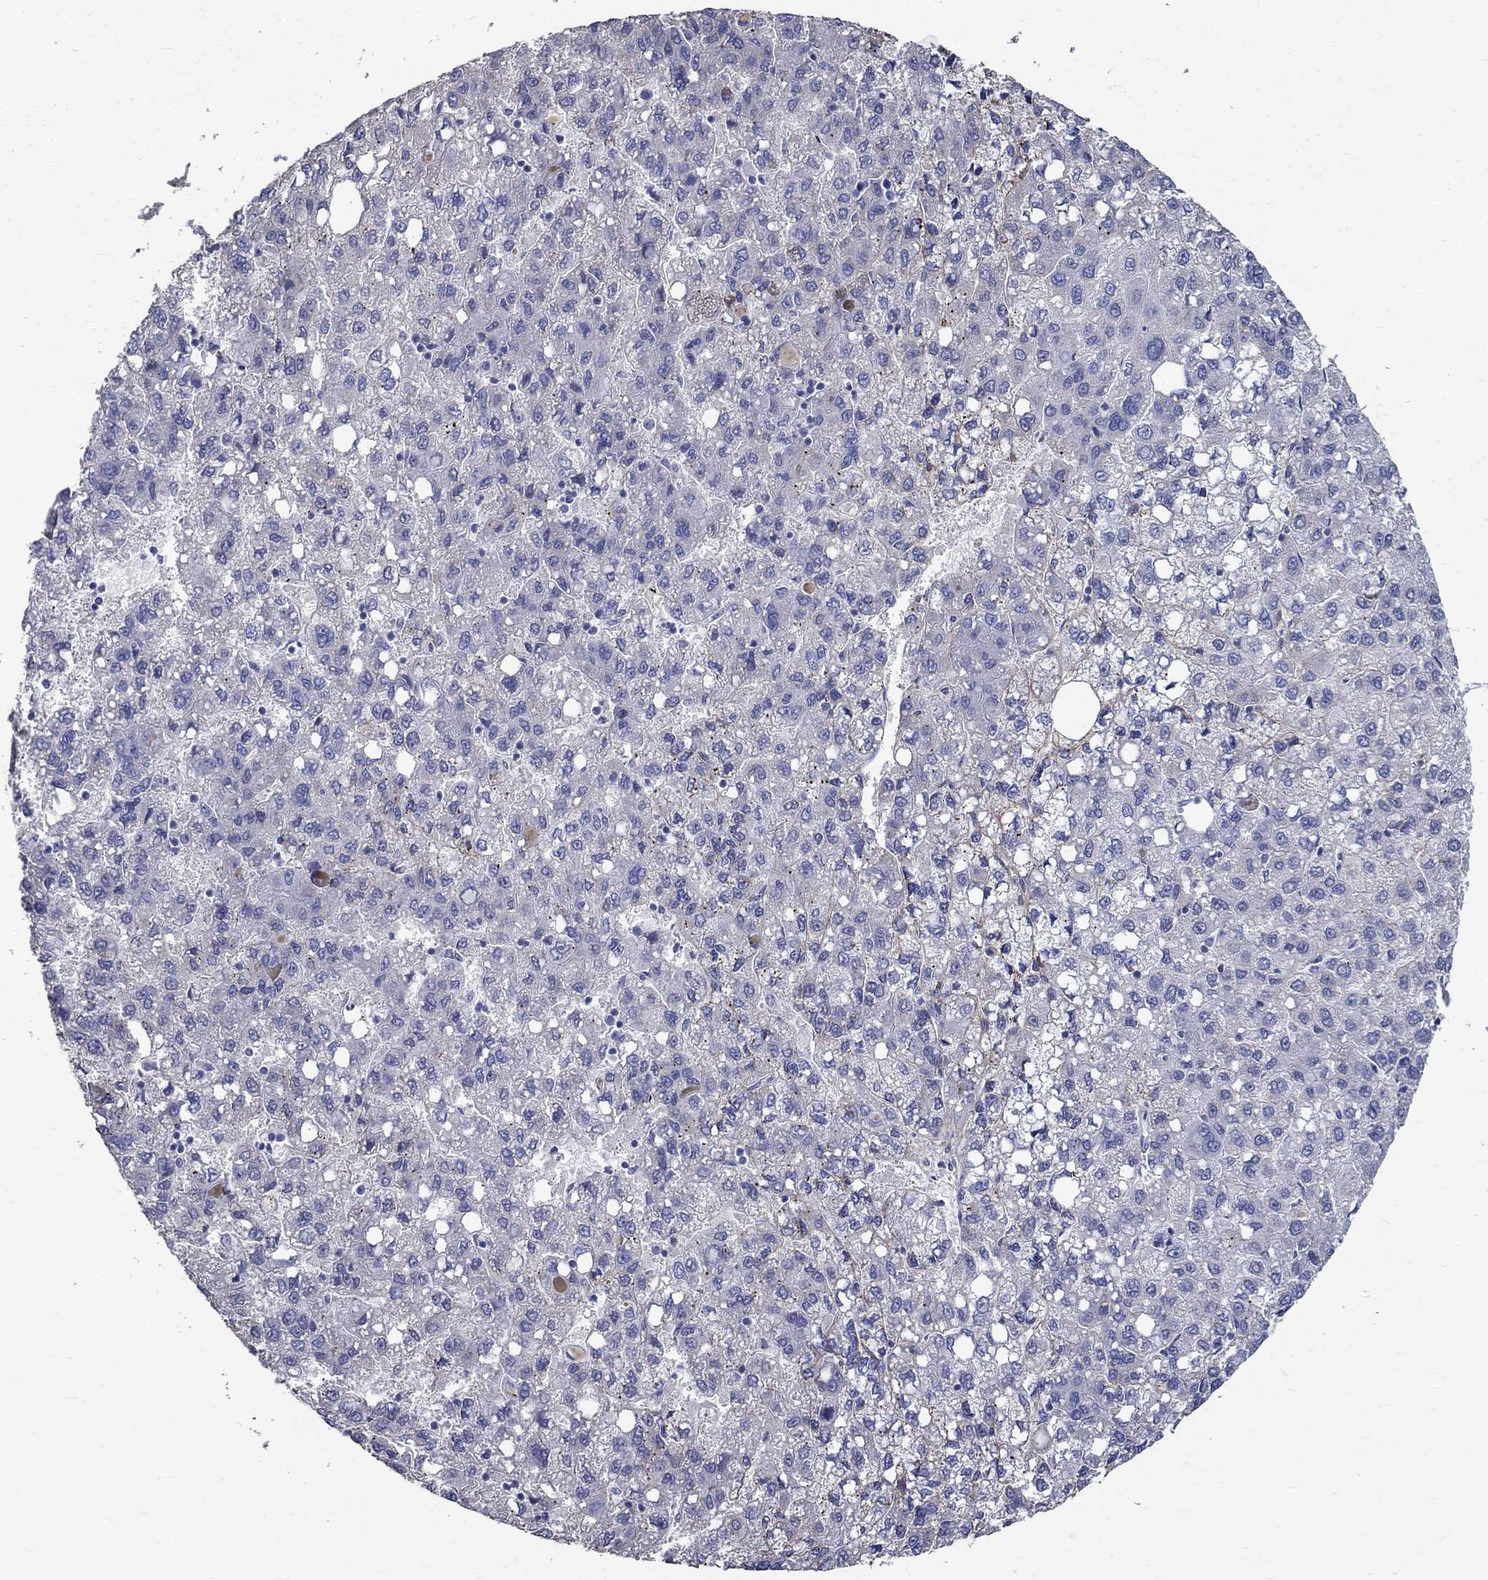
{"staining": {"intensity": "negative", "quantity": "none", "location": "none"}, "tissue": "liver cancer", "cell_type": "Tumor cells", "image_type": "cancer", "snomed": [{"axis": "morphology", "description": "Carcinoma, Hepatocellular, NOS"}, {"axis": "topography", "description": "Liver"}], "caption": "A photomicrograph of liver hepatocellular carcinoma stained for a protein exhibits no brown staining in tumor cells.", "gene": "ANXA10", "patient": {"sex": "female", "age": 82}}